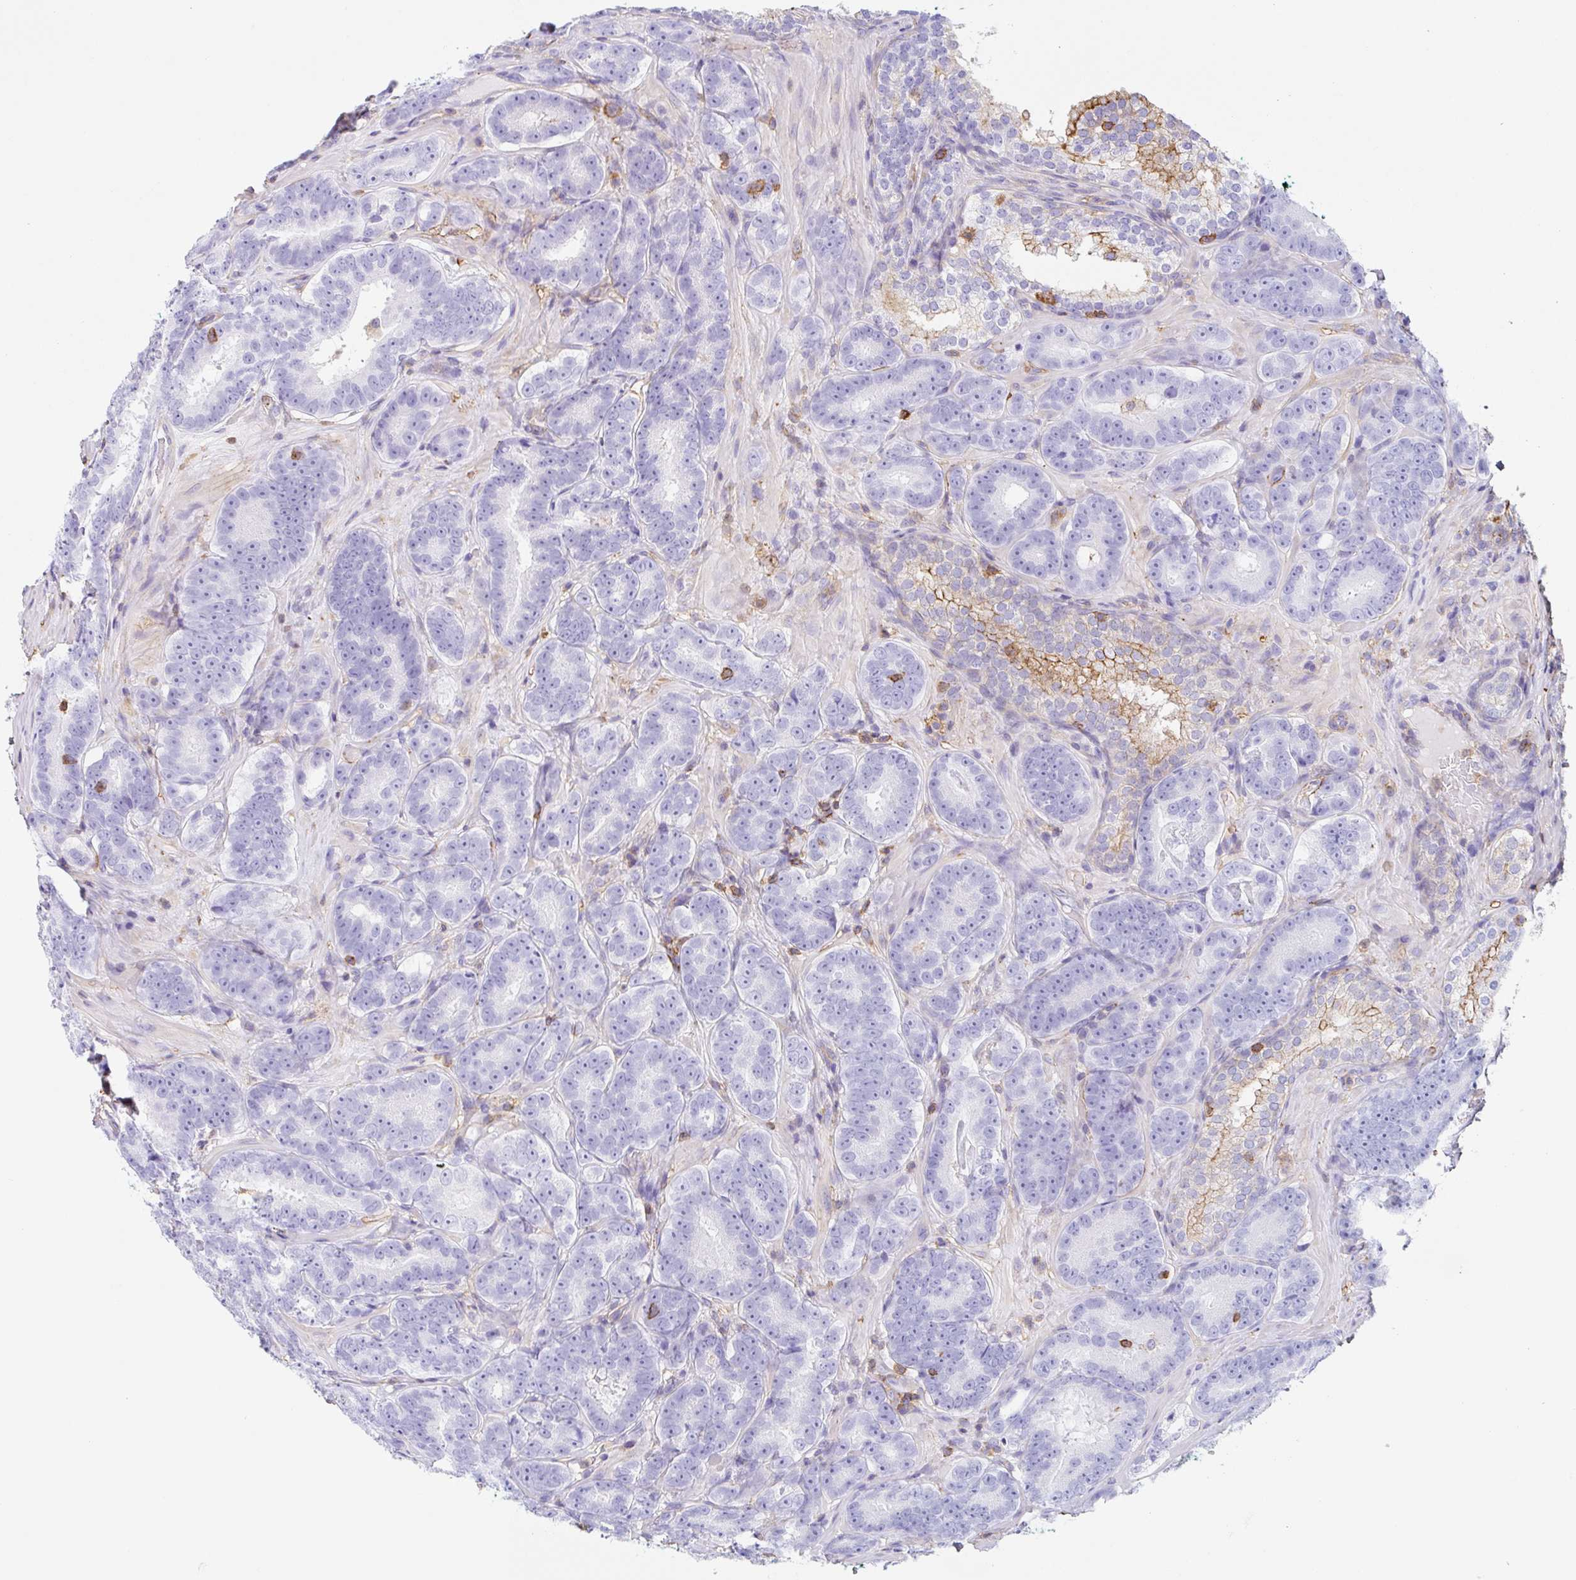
{"staining": {"intensity": "negative", "quantity": "none", "location": "none"}, "tissue": "prostate cancer", "cell_type": "Tumor cells", "image_type": "cancer", "snomed": [{"axis": "morphology", "description": "Adenocarcinoma, Low grade"}, {"axis": "topography", "description": "Prostate"}], "caption": "The photomicrograph demonstrates no staining of tumor cells in prostate cancer (adenocarcinoma (low-grade)). The staining is performed using DAB (3,3'-diaminobenzidine) brown chromogen with nuclei counter-stained in using hematoxylin.", "gene": "MTTP", "patient": {"sex": "male", "age": 62}}